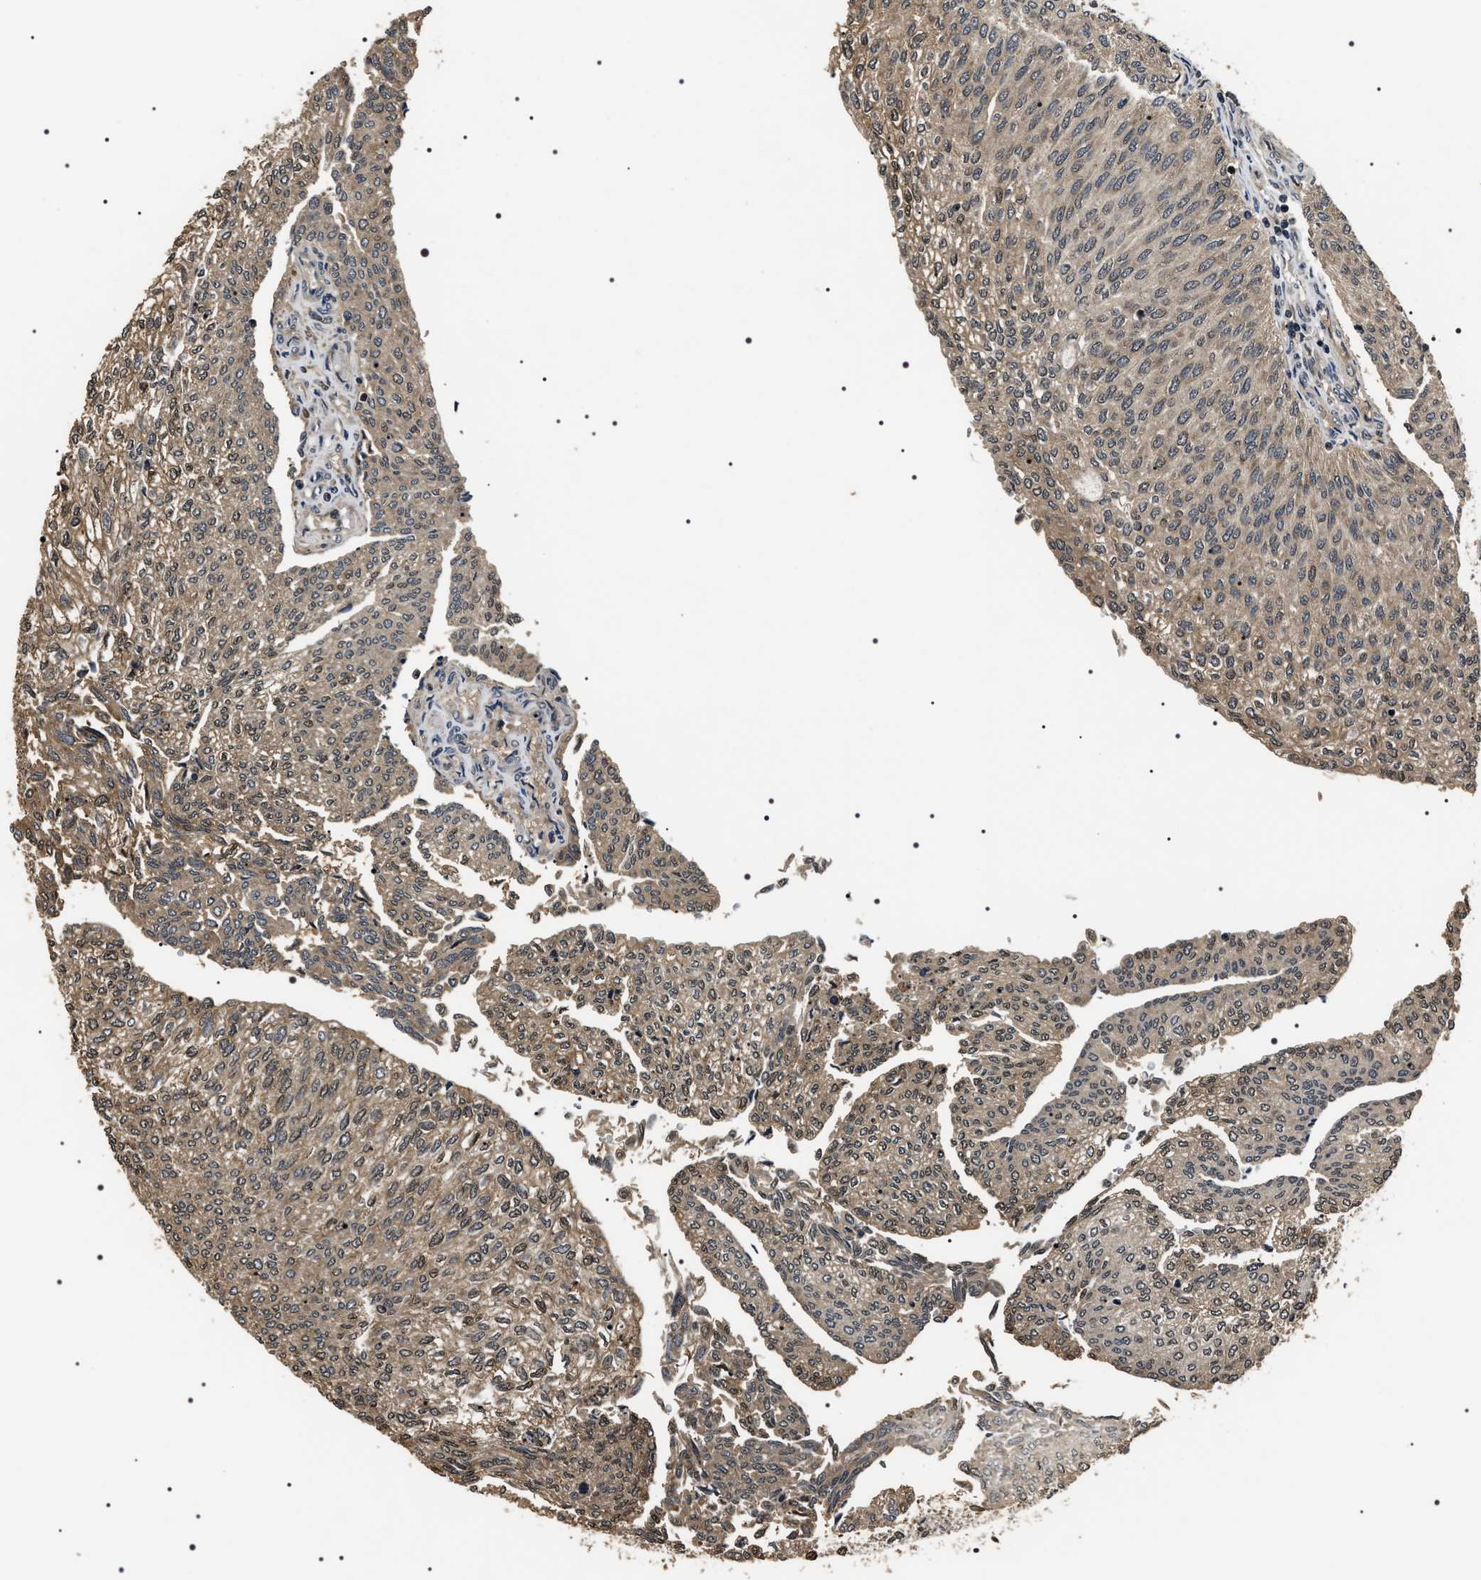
{"staining": {"intensity": "moderate", "quantity": ">75%", "location": "cytoplasmic/membranous,nuclear"}, "tissue": "urothelial cancer", "cell_type": "Tumor cells", "image_type": "cancer", "snomed": [{"axis": "morphology", "description": "Urothelial carcinoma, Low grade"}, {"axis": "topography", "description": "Urinary bladder"}], "caption": "Urothelial cancer tissue reveals moderate cytoplasmic/membranous and nuclear expression in about >75% of tumor cells", "gene": "ARHGAP22", "patient": {"sex": "female", "age": 79}}